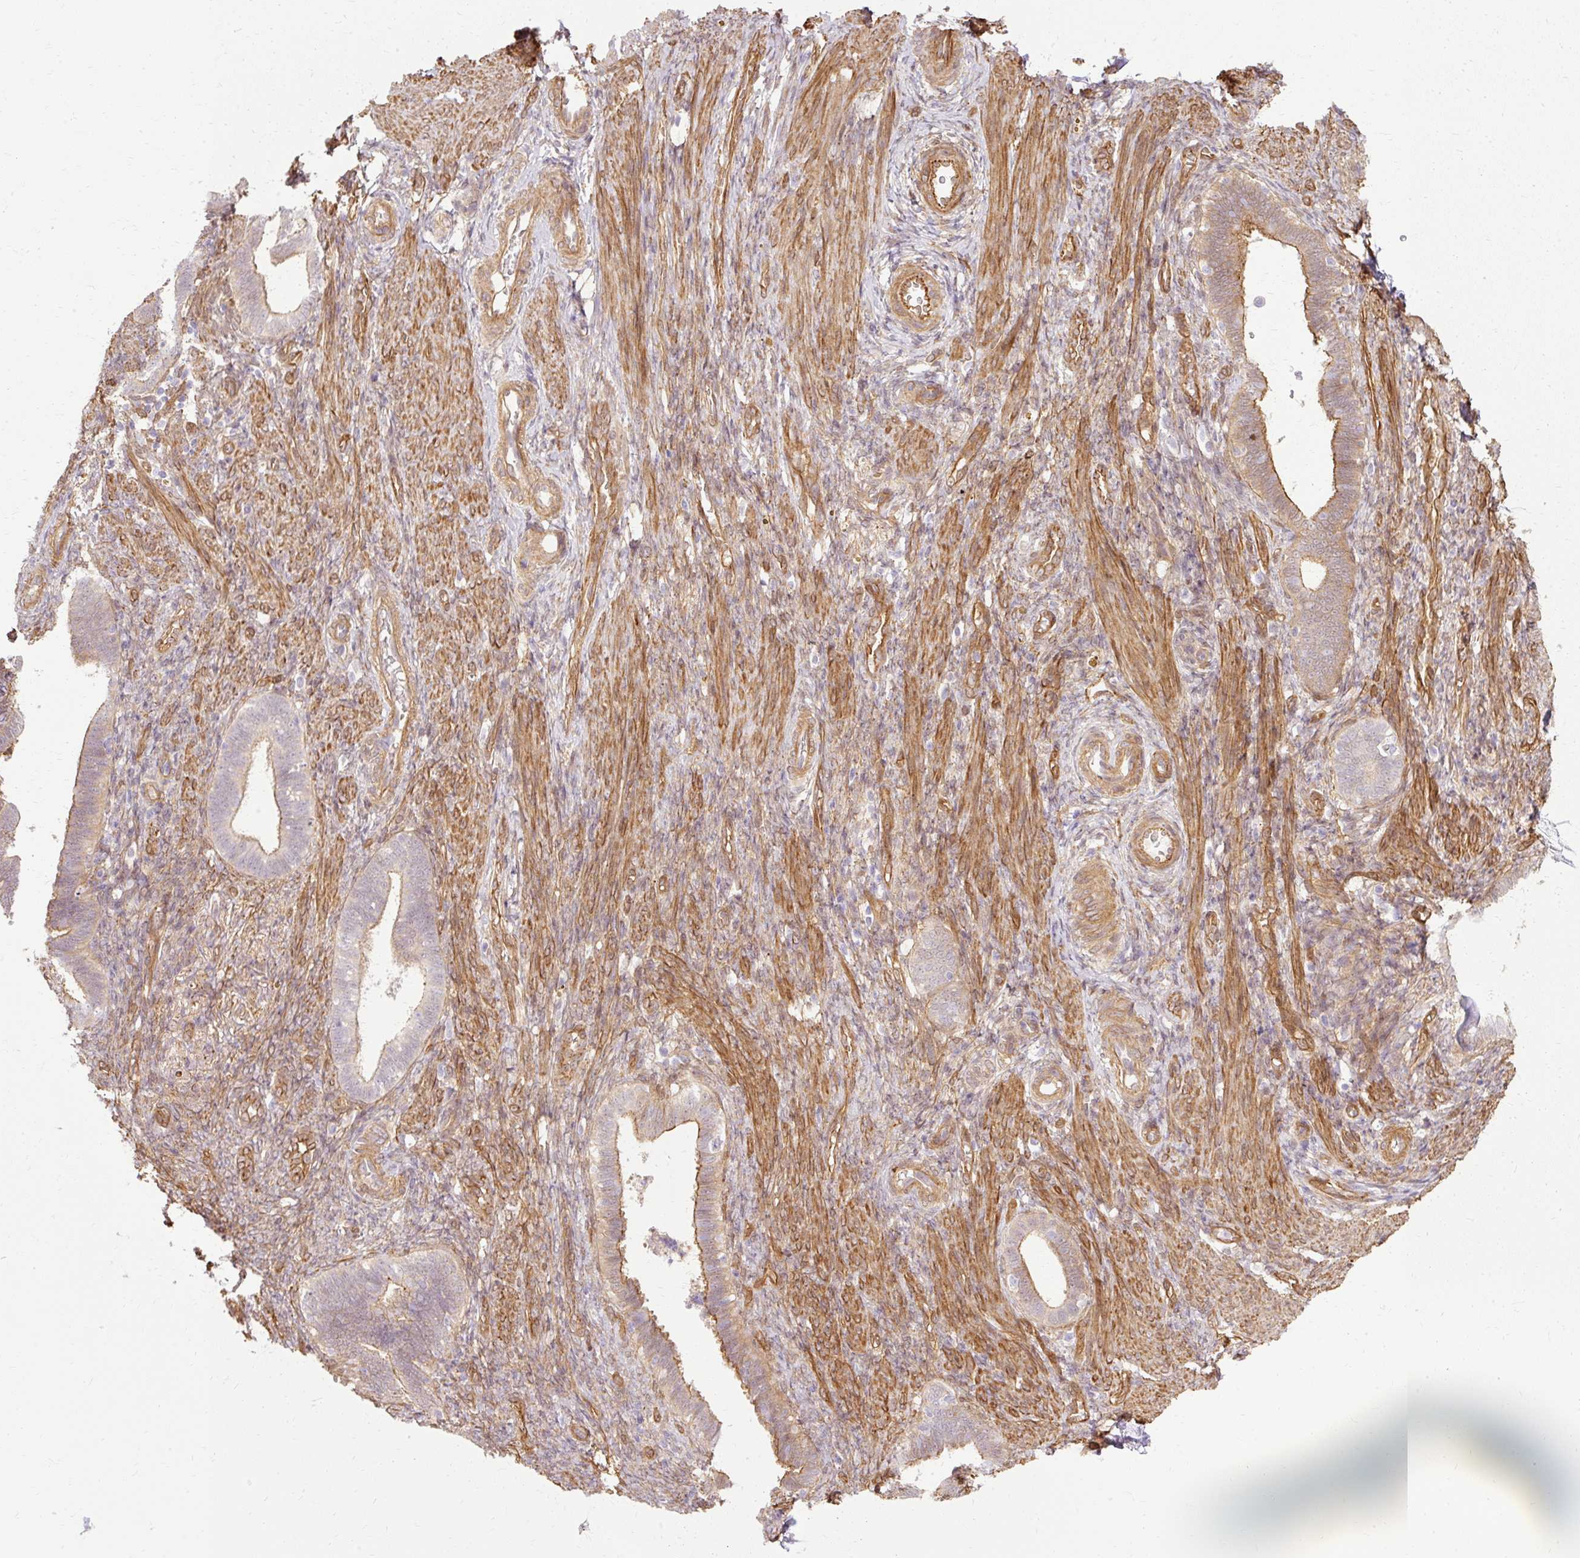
{"staining": {"intensity": "moderate", "quantity": "25%-75%", "location": "cytoplasmic/membranous"}, "tissue": "endometrium", "cell_type": "Cells in endometrial stroma", "image_type": "normal", "snomed": [{"axis": "morphology", "description": "Normal tissue, NOS"}, {"axis": "topography", "description": "Endometrium"}], "caption": "Immunohistochemical staining of unremarkable human endometrium reveals moderate cytoplasmic/membranous protein staining in approximately 25%-75% of cells in endometrial stroma. The staining was performed using DAB (3,3'-diaminobenzidine), with brown indicating positive protein expression. Nuclei are stained blue with hematoxylin.", "gene": "CNN3", "patient": {"sex": "female", "age": 34}}